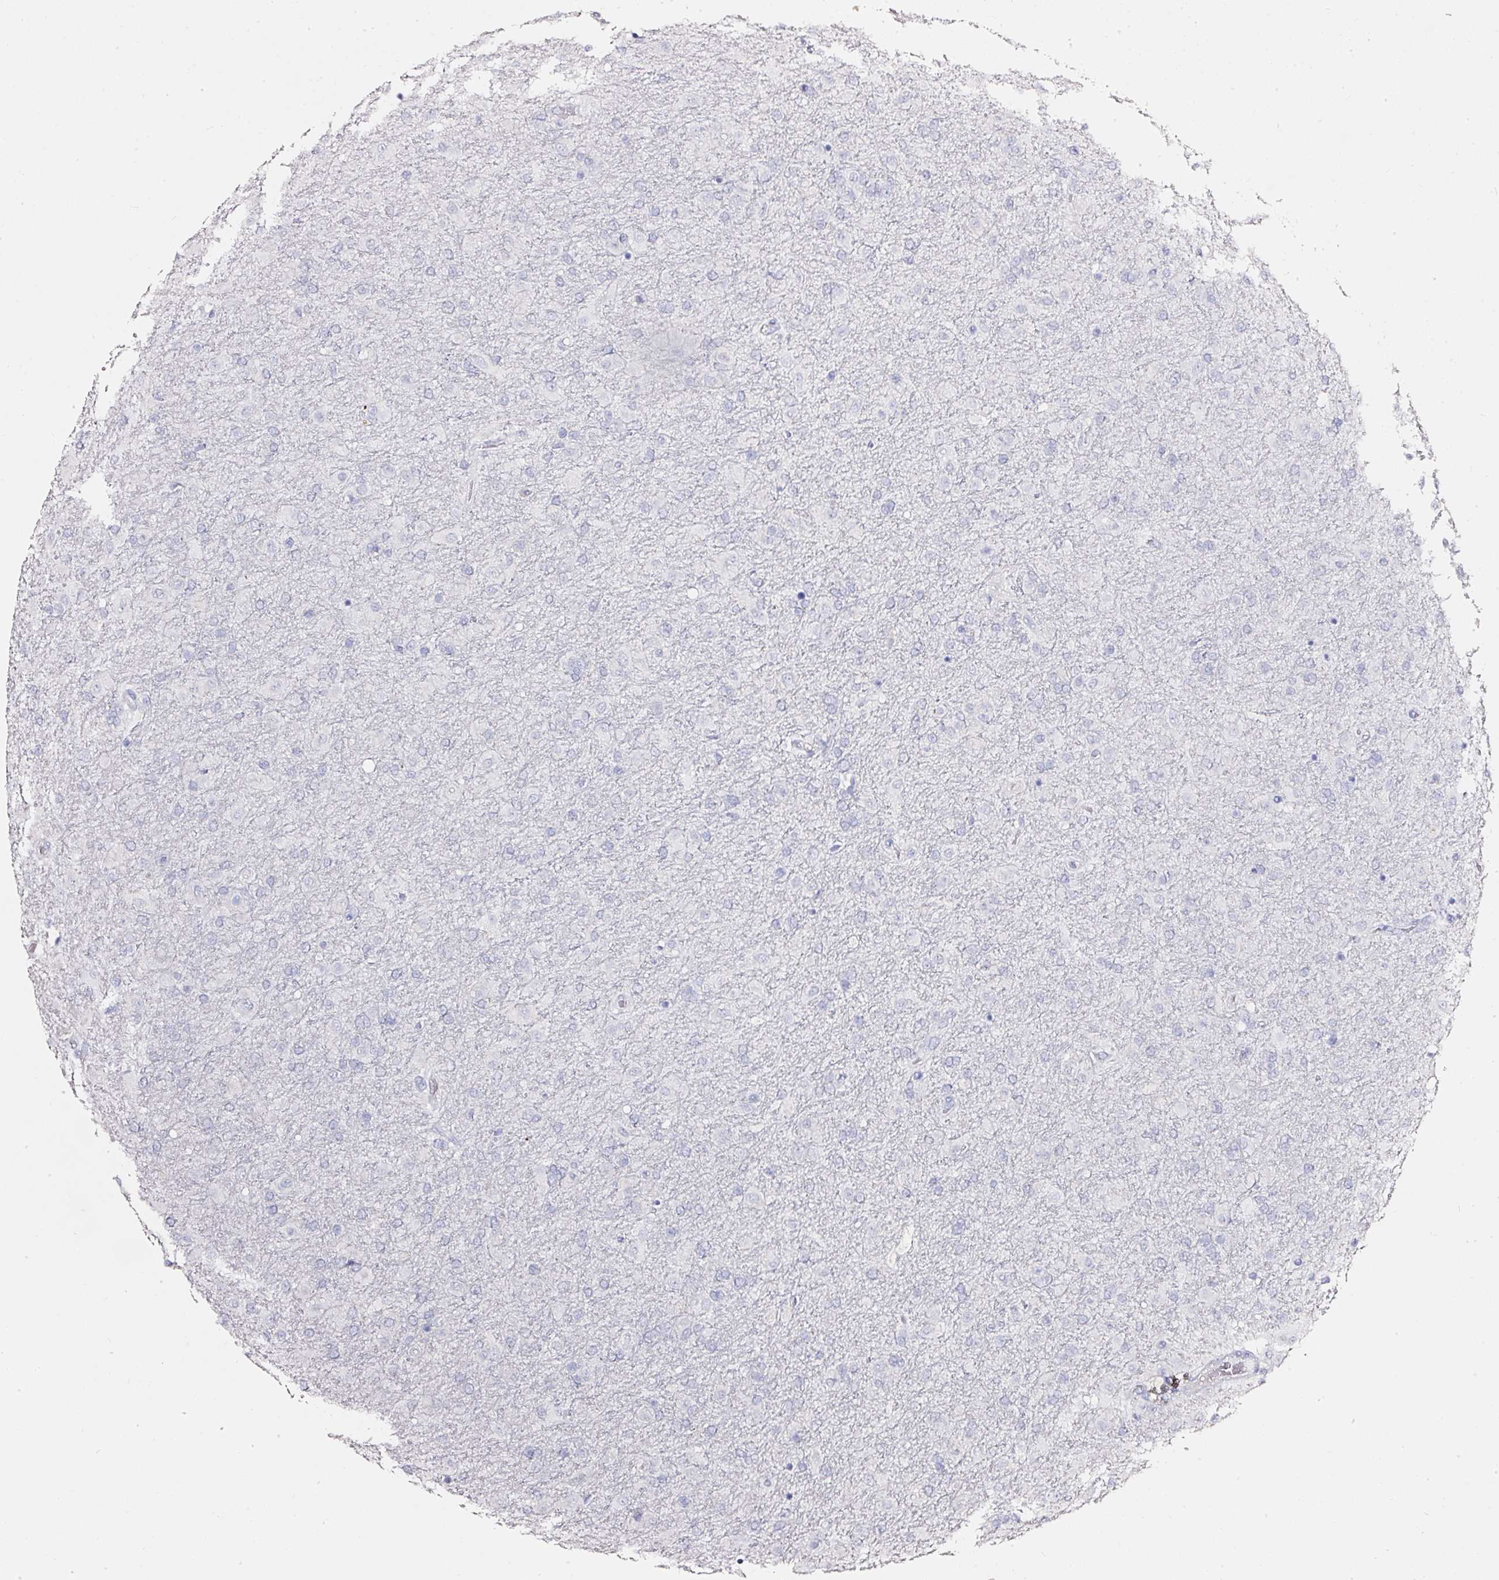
{"staining": {"intensity": "negative", "quantity": "none", "location": "none"}, "tissue": "glioma", "cell_type": "Tumor cells", "image_type": "cancer", "snomed": [{"axis": "morphology", "description": "Glioma, malignant, Low grade"}, {"axis": "topography", "description": "Brain"}], "caption": "Glioma was stained to show a protein in brown. There is no significant expression in tumor cells. (DAB IHC, high magnification).", "gene": "PDXDC1", "patient": {"sex": "male", "age": 65}}